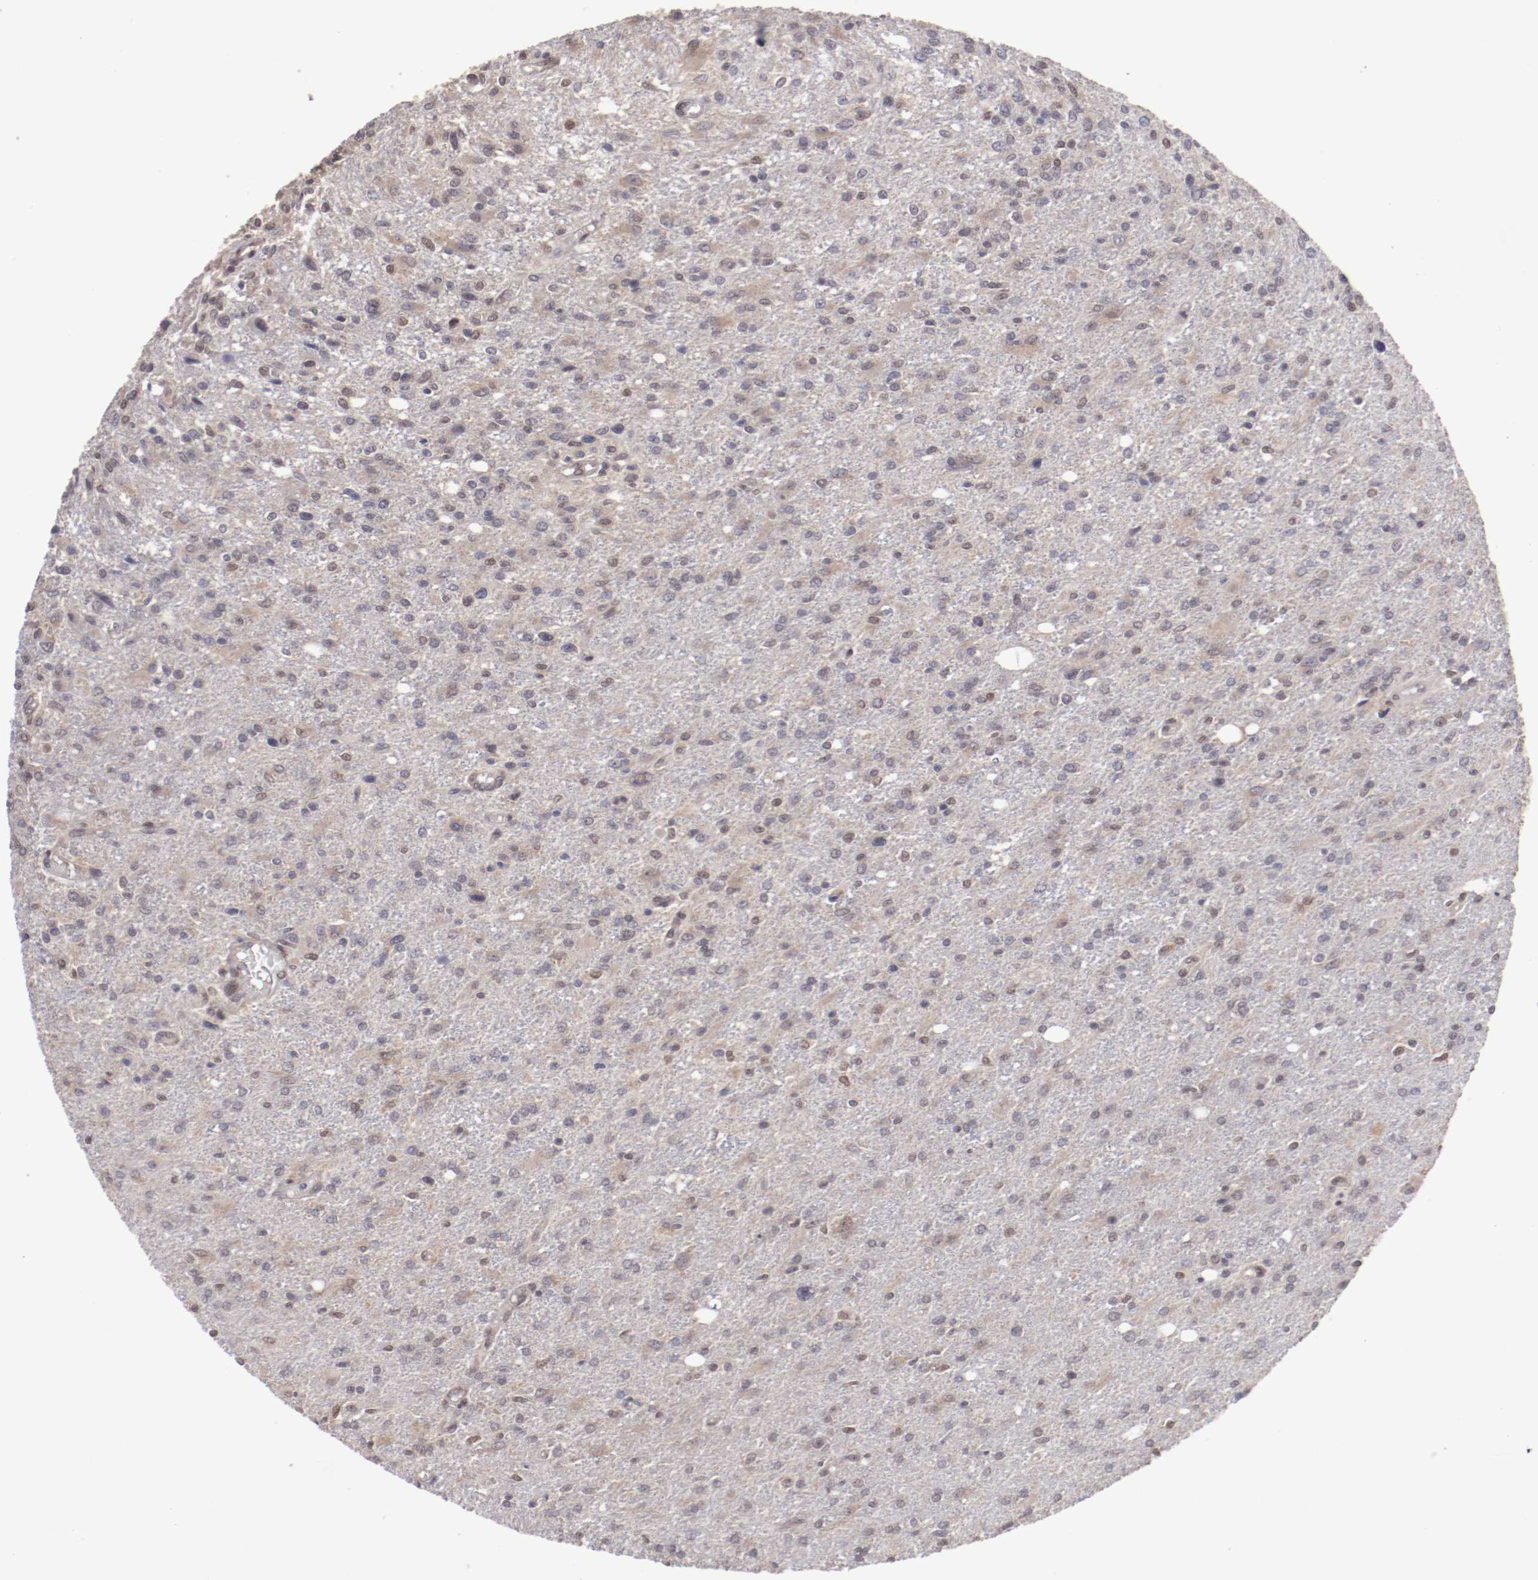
{"staining": {"intensity": "weak", "quantity": "<25%", "location": "cytoplasmic/membranous,nuclear"}, "tissue": "glioma", "cell_type": "Tumor cells", "image_type": "cancer", "snomed": [{"axis": "morphology", "description": "Glioma, malignant, High grade"}, {"axis": "topography", "description": "Cerebral cortex"}], "caption": "The histopathology image exhibits no significant staining in tumor cells of malignant glioma (high-grade). (Brightfield microscopy of DAB IHC at high magnification).", "gene": "ARNT", "patient": {"sex": "male", "age": 76}}